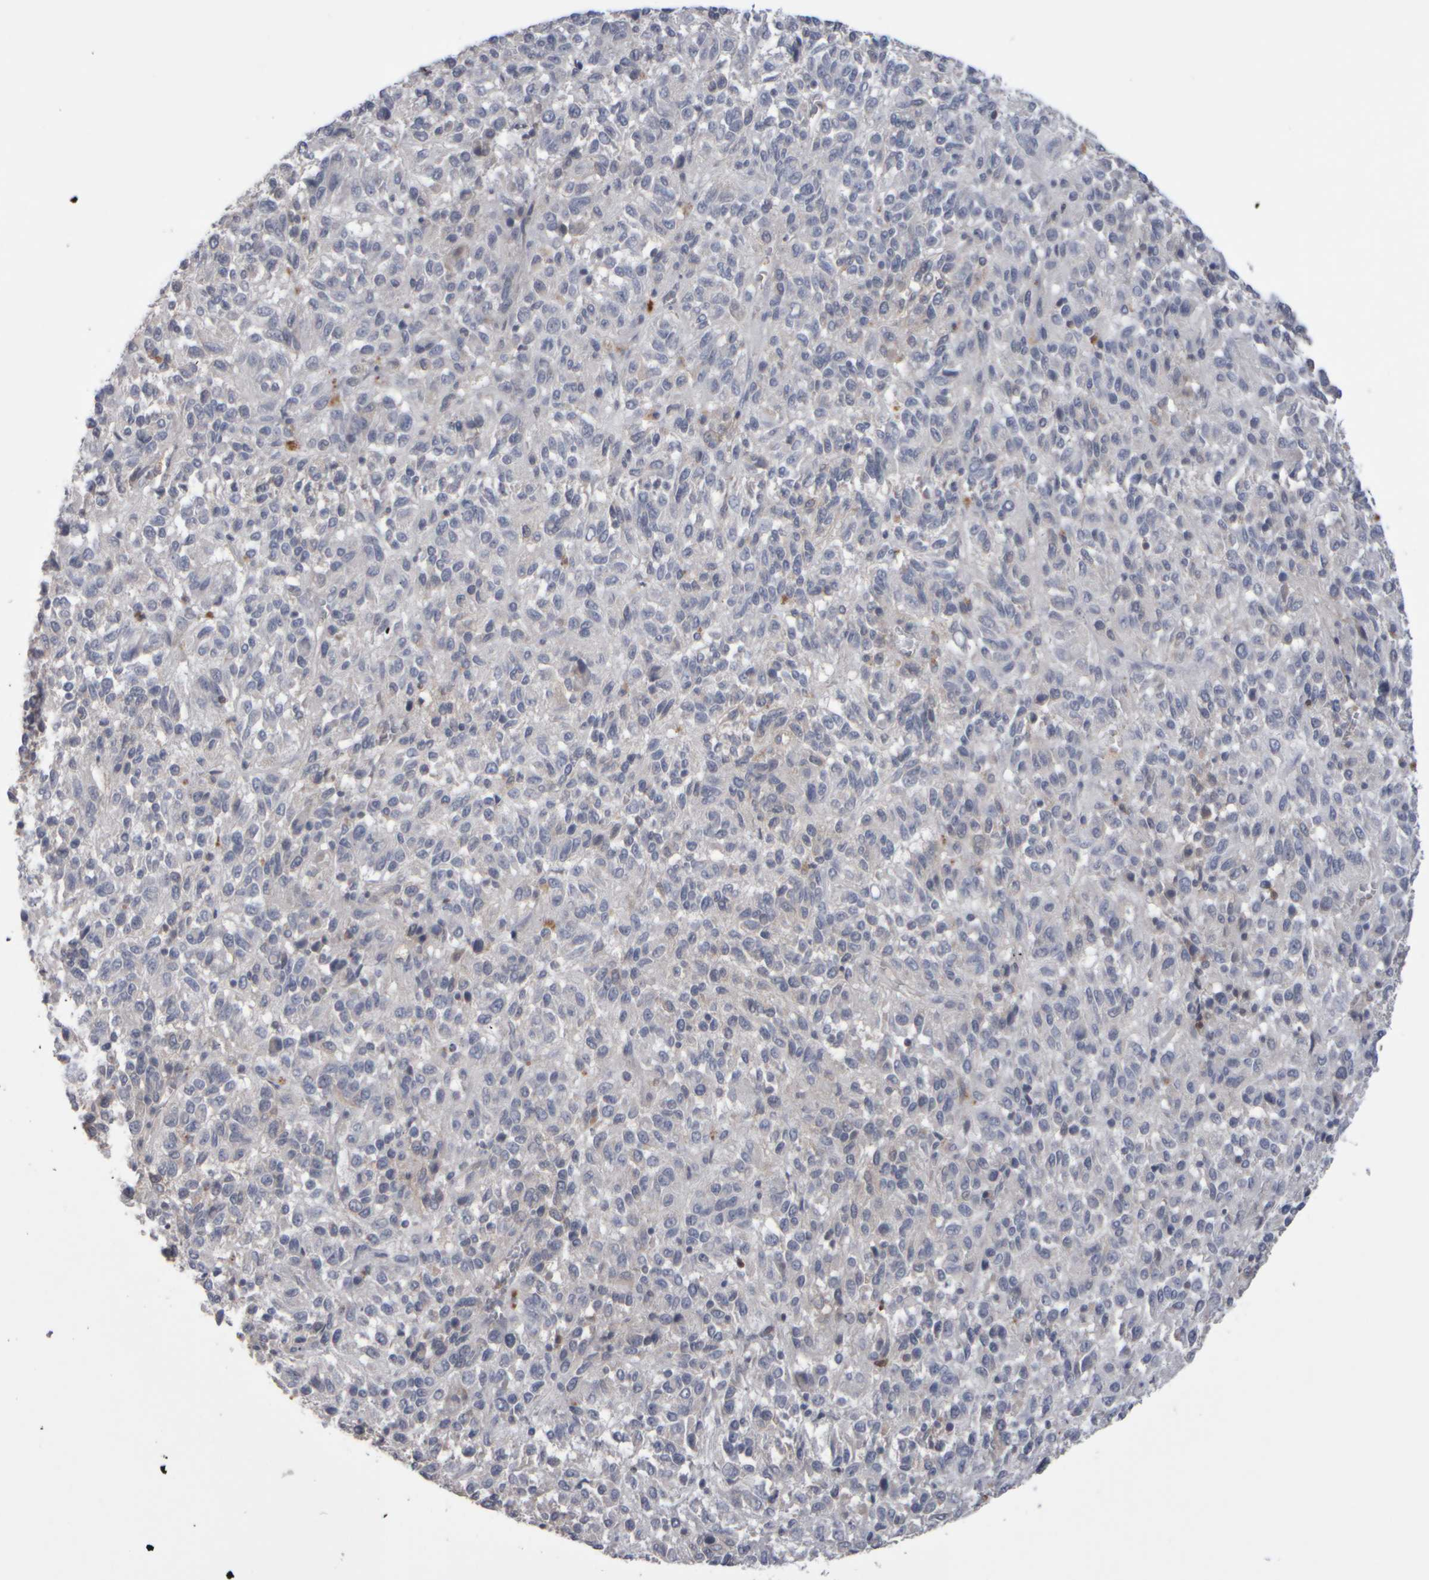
{"staining": {"intensity": "weak", "quantity": "<25%", "location": "cytoplasmic/membranous"}, "tissue": "melanoma", "cell_type": "Tumor cells", "image_type": "cancer", "snomed": [{"axis": "morphology", "description": "Malignant melanoma, Metastatic site"}, {"axis": "topography", "description": "Lung"}], "caption": "A photomicrograph of melanoma stained for a protein exhibits no brown staining in tumor cells.", "gene": "EPHX2", "patient": {"sex": "male", "age": 64}}